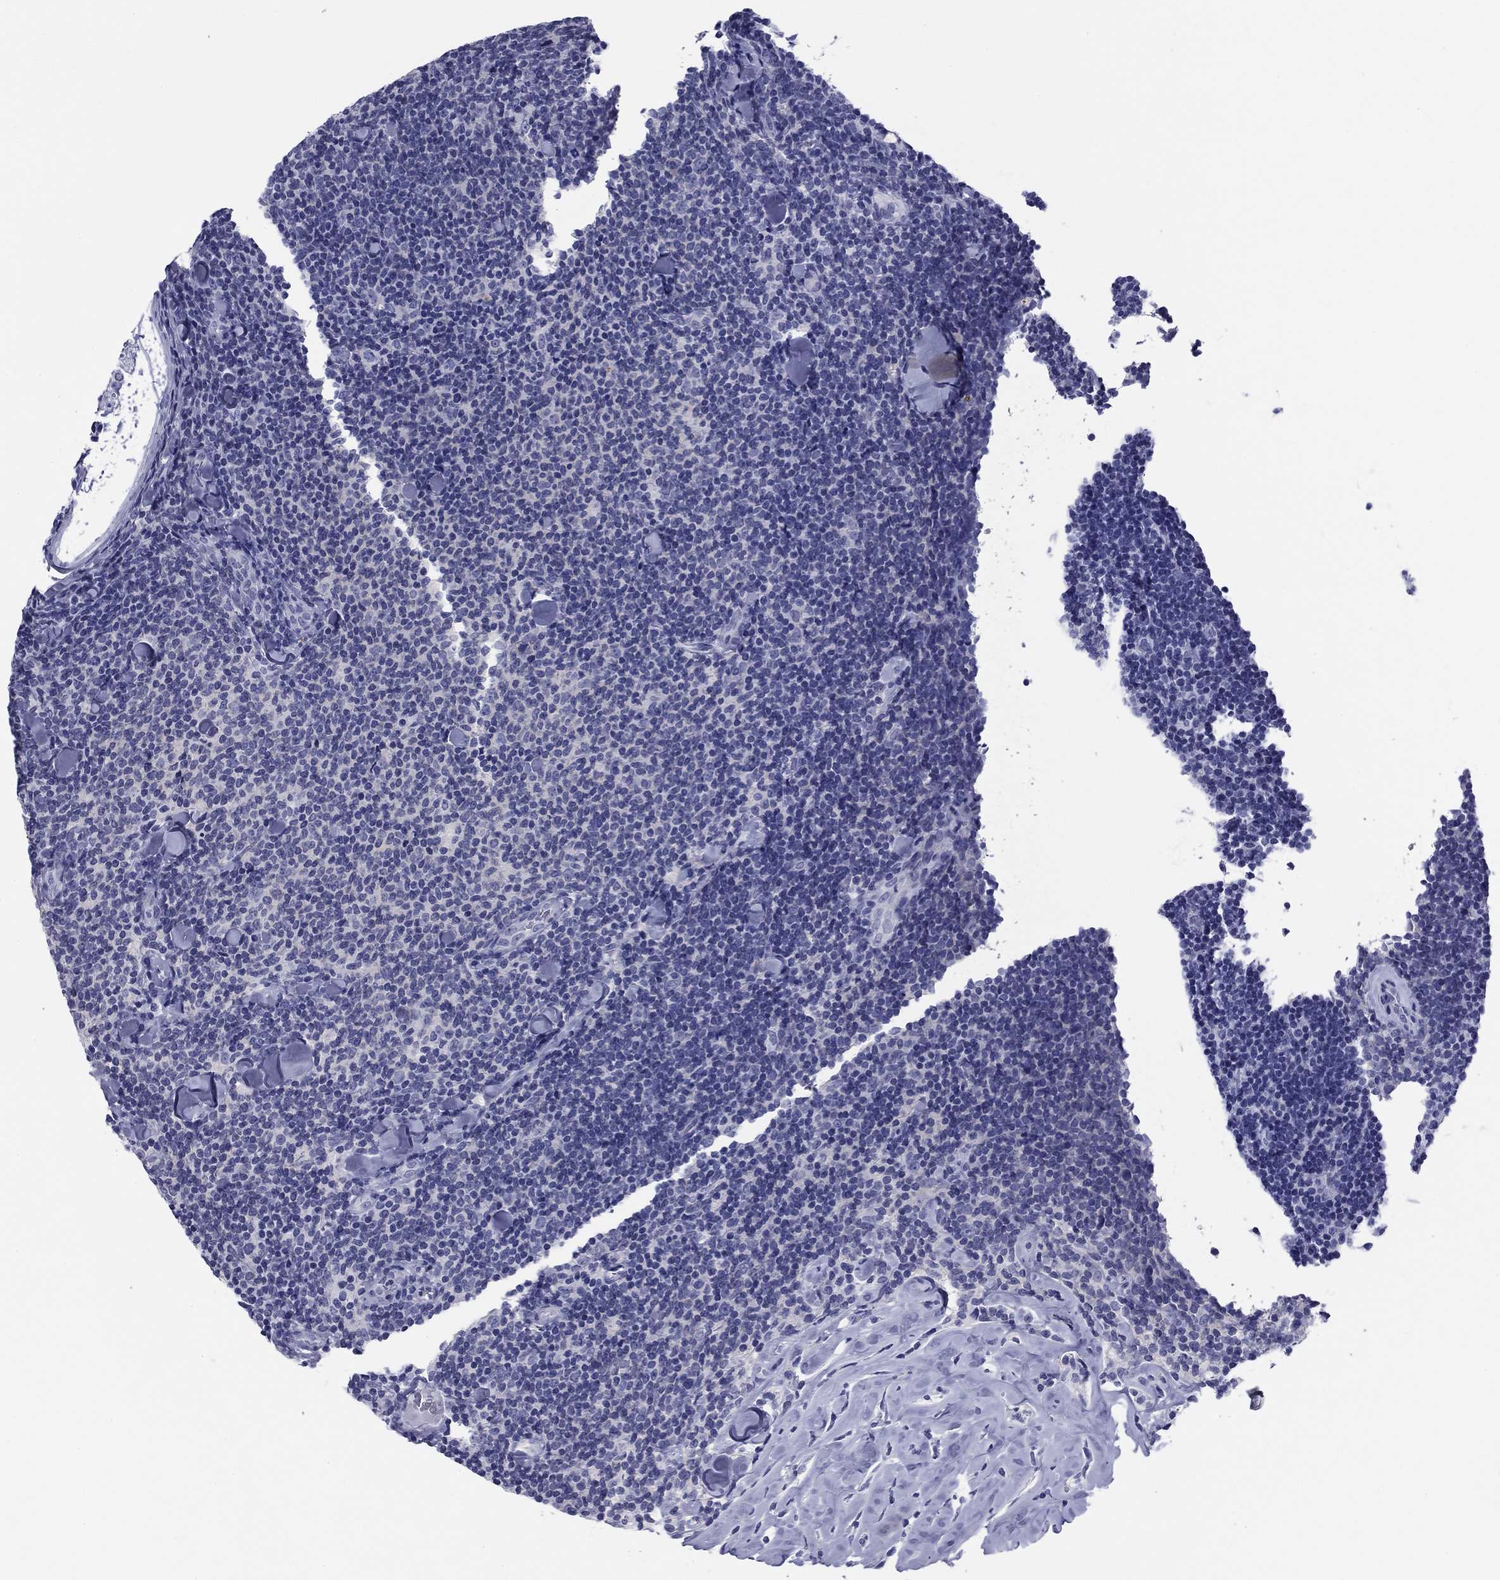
{"staining": {"intensity": "negative", "quantity": "none", "location": "none"}, "tissue": "lymphoma", "cell_type": "Tumor cells", "image_type": "cancer", "snomed": [{"axis": "morphology", "description": "Malignant lymphoma, non-Hodgkin's type, Low grade"}, {"axis": "topography", "description": "Lymph node"}], "caption": "DAB (3,3'-diaminobenzidine) immunohistochemical staining of human lymphoma displays no significant staining in tumor cells.", "gene": "ABCC2", "patient": {"sex": "female", "age": 56}}